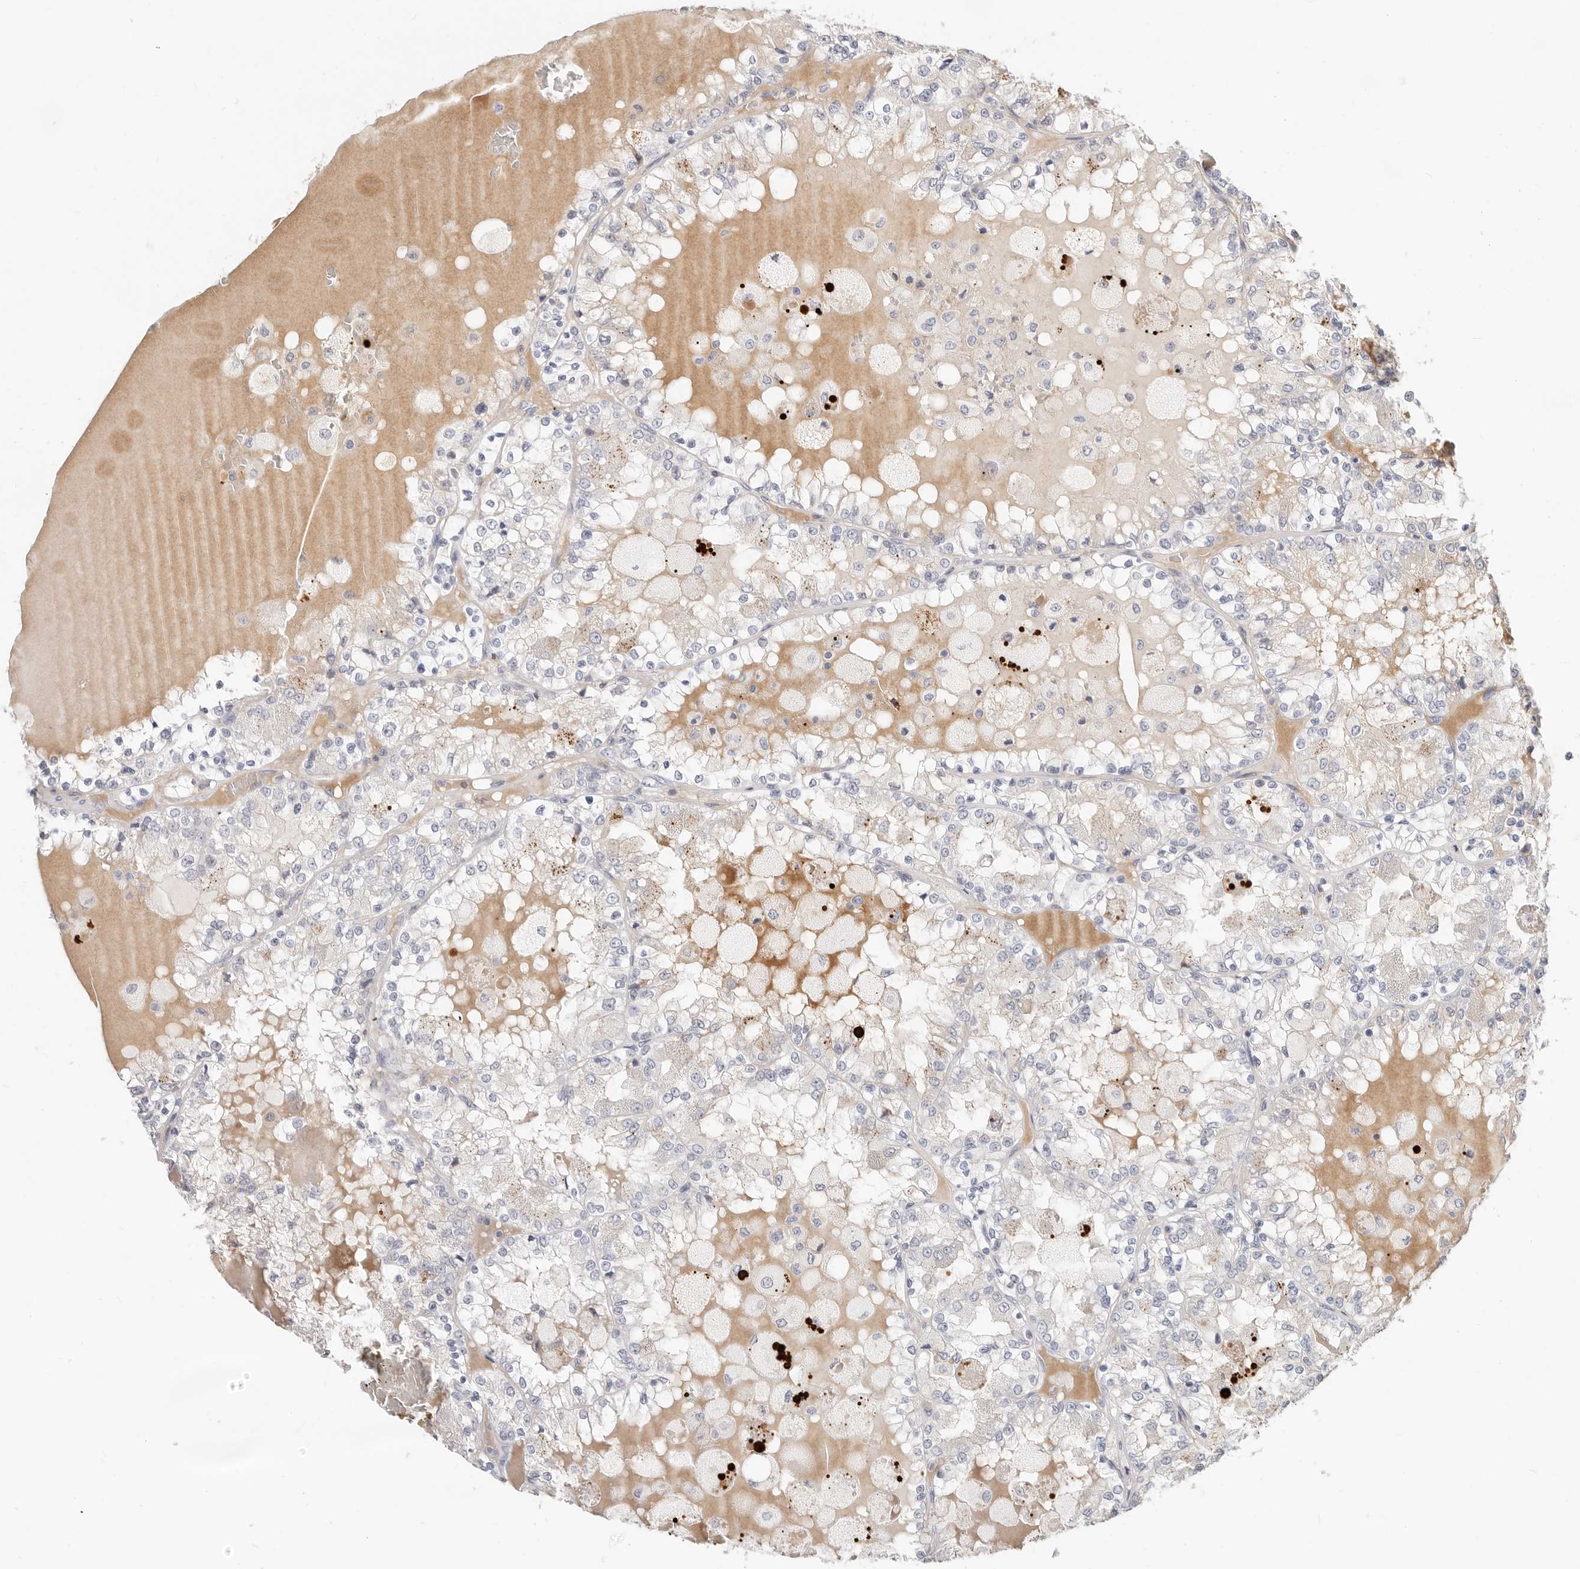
{"staining": {"intensity": "negative", "quantity": "none", "location": "none"}, "tissue": "renal cancer", "cell_type": "Tumor cells", "image_type": "cancer", "snomed": [{"axis": "morphology", "description": "Adenocarcinoma, NOS"}, {"axis": "topography", "description": "Kidney"}], "caption": "DAB immunohistochemical staining of adenocarcinoma (renal) displays no significant expression in tumor cells. (Immunohistochemistry, brightfield microscopy, high magnification).", "gene": "ZRANB1", "patient": {"sex": "female", "age": 56}}